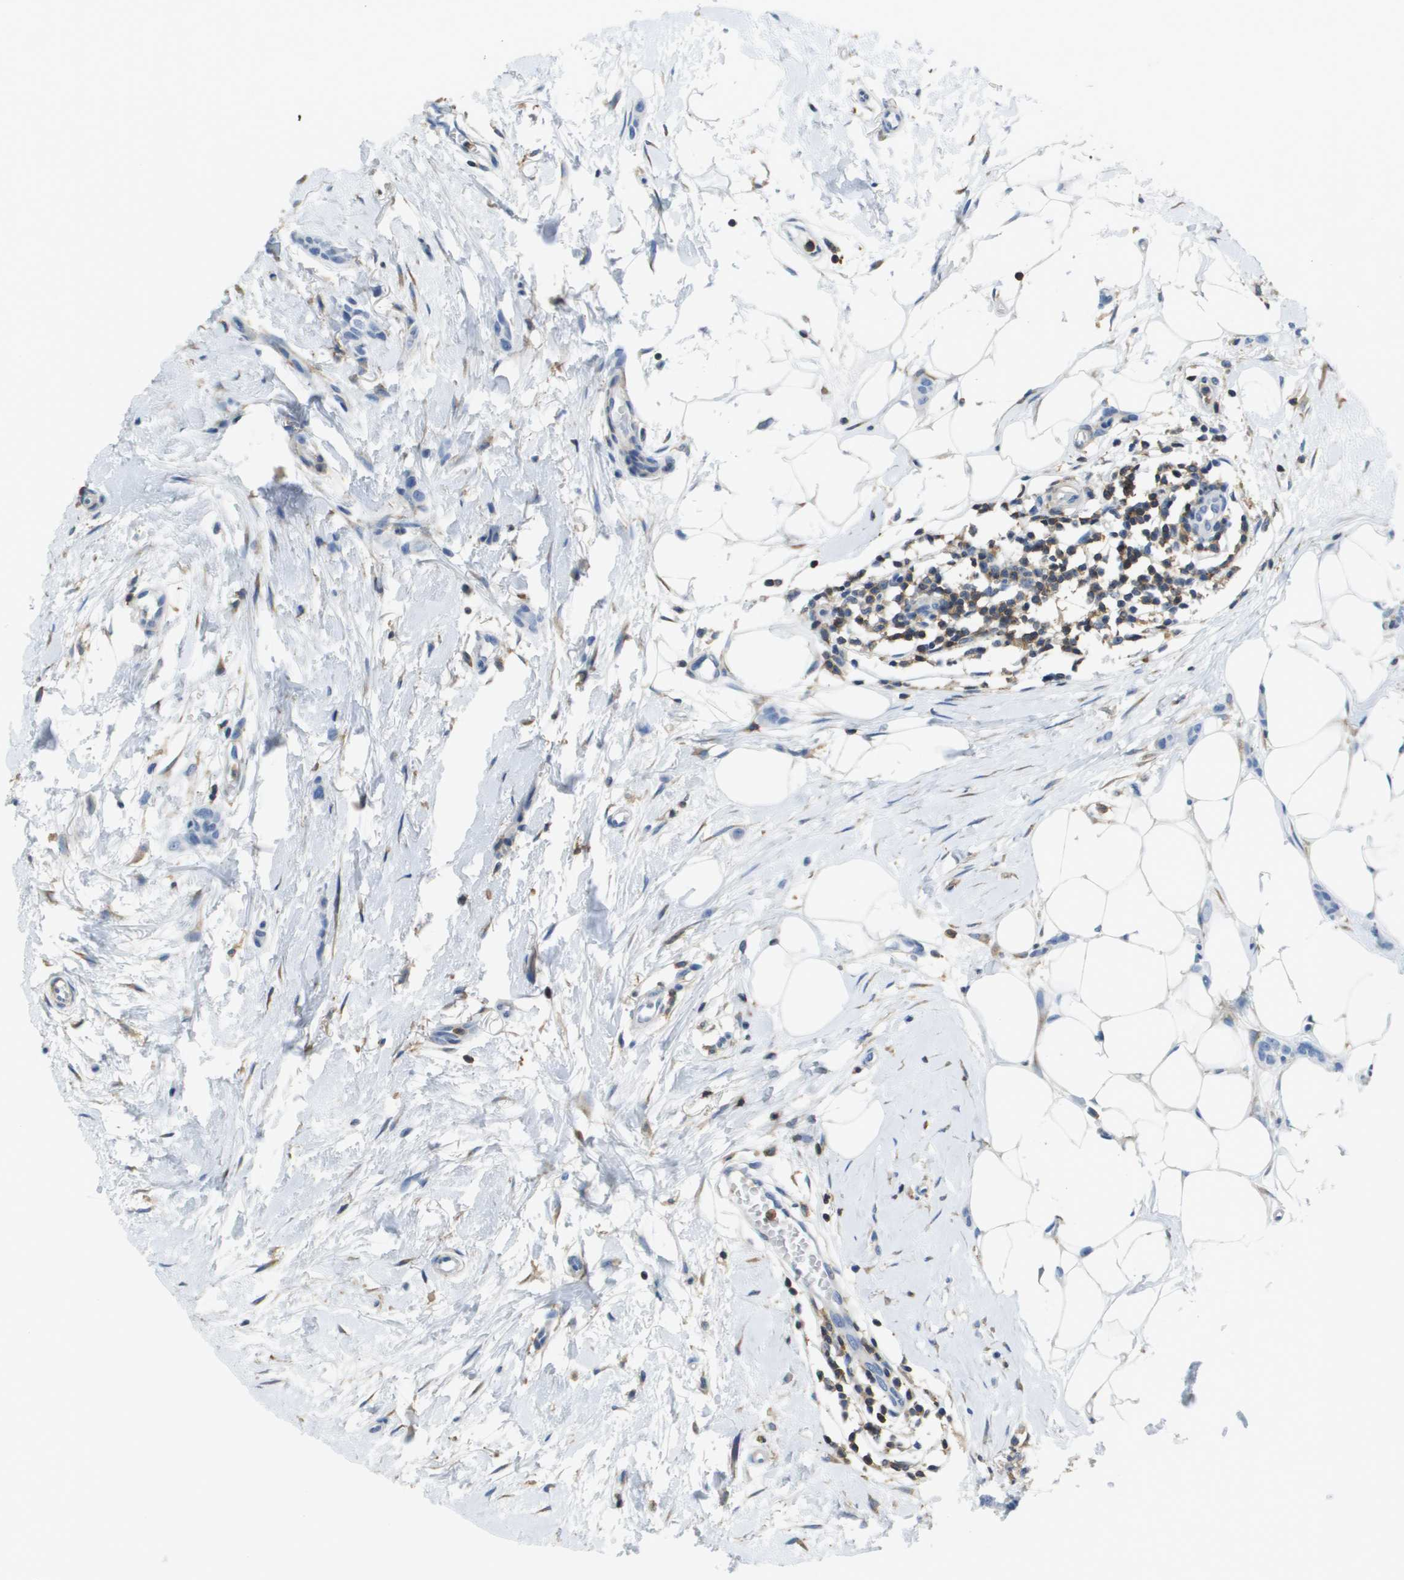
{"staining": {"intensity": "negative", "quantity": "none", "location": "none"}, "tissue": "breast cancer", "cell_type": "Tumor cells", "image_type": "cancer", "snomed": [{"axis": "morphology", "description": "Lobular carcinoma"}, {"axis": "topography", "description": "Skin"}, {"axis": "topography", "description": "Breast"}], "caption": "There is no significant positivity in tumor cells of breast cancer.", "gene": "RCSD1", "patient": {"sex": "female", "age": 46}}